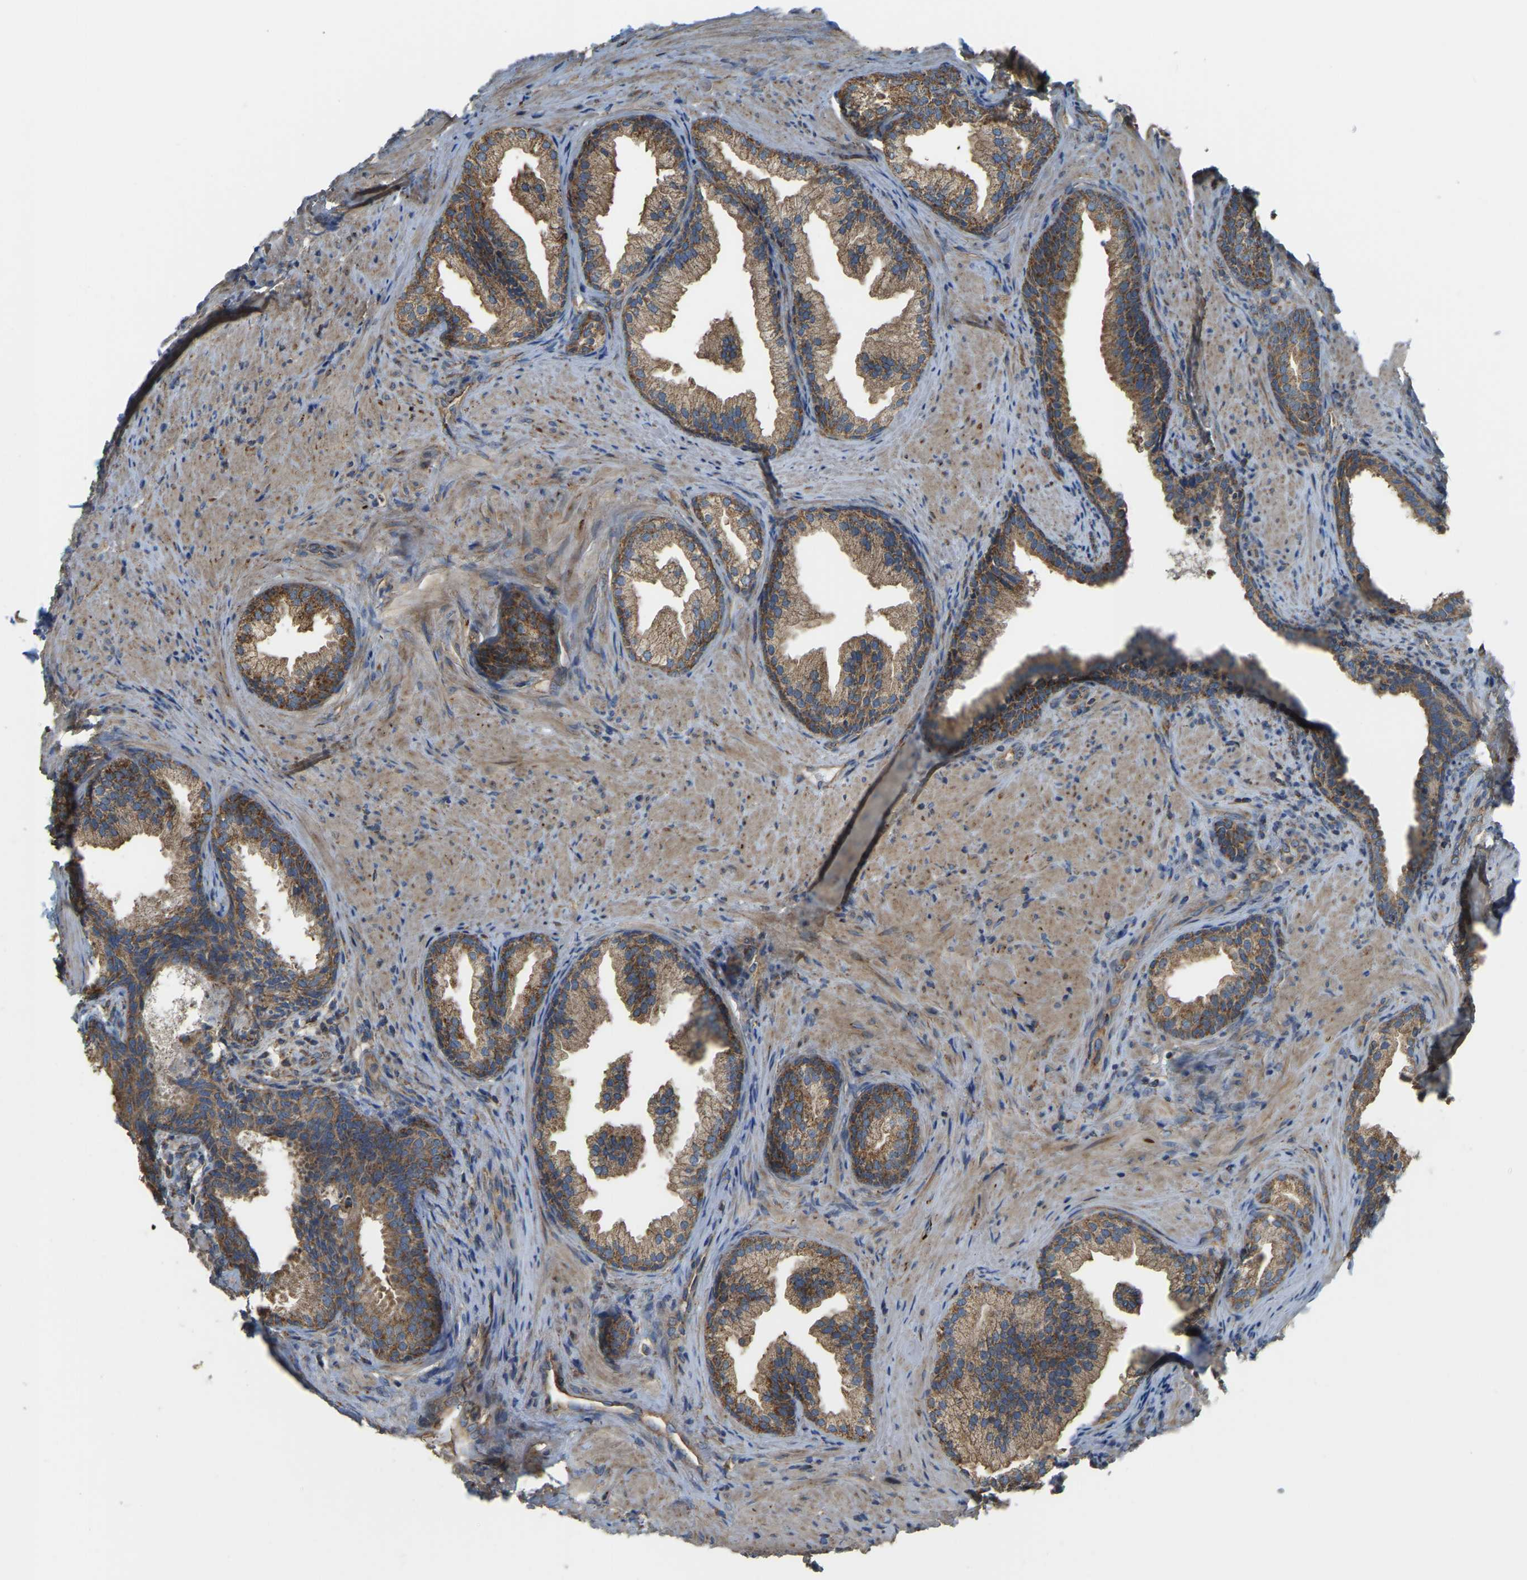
{"staining": {"intensity": "strong", "quantity": ">75%", "location": "cytoplasmic/membranous"}, "tissue": "prostate", "cell_type": "Glandular cells", "image_type": "normal", "snomed": [{"axis": "morphology", "description": "Normal tissue, NOS"}, {"axis": "topography", "description": "Prostate"}], "caption": "Immunohistochemistry (DAB (3,3'-diaminobenzidine)) staining of benign prostate demonstrates strong cytoplasmic/membranous protein positivity in about >75% of glandular cells.", "gene": "PSMD7", "patient": {"sex": "male", "age": 76}}